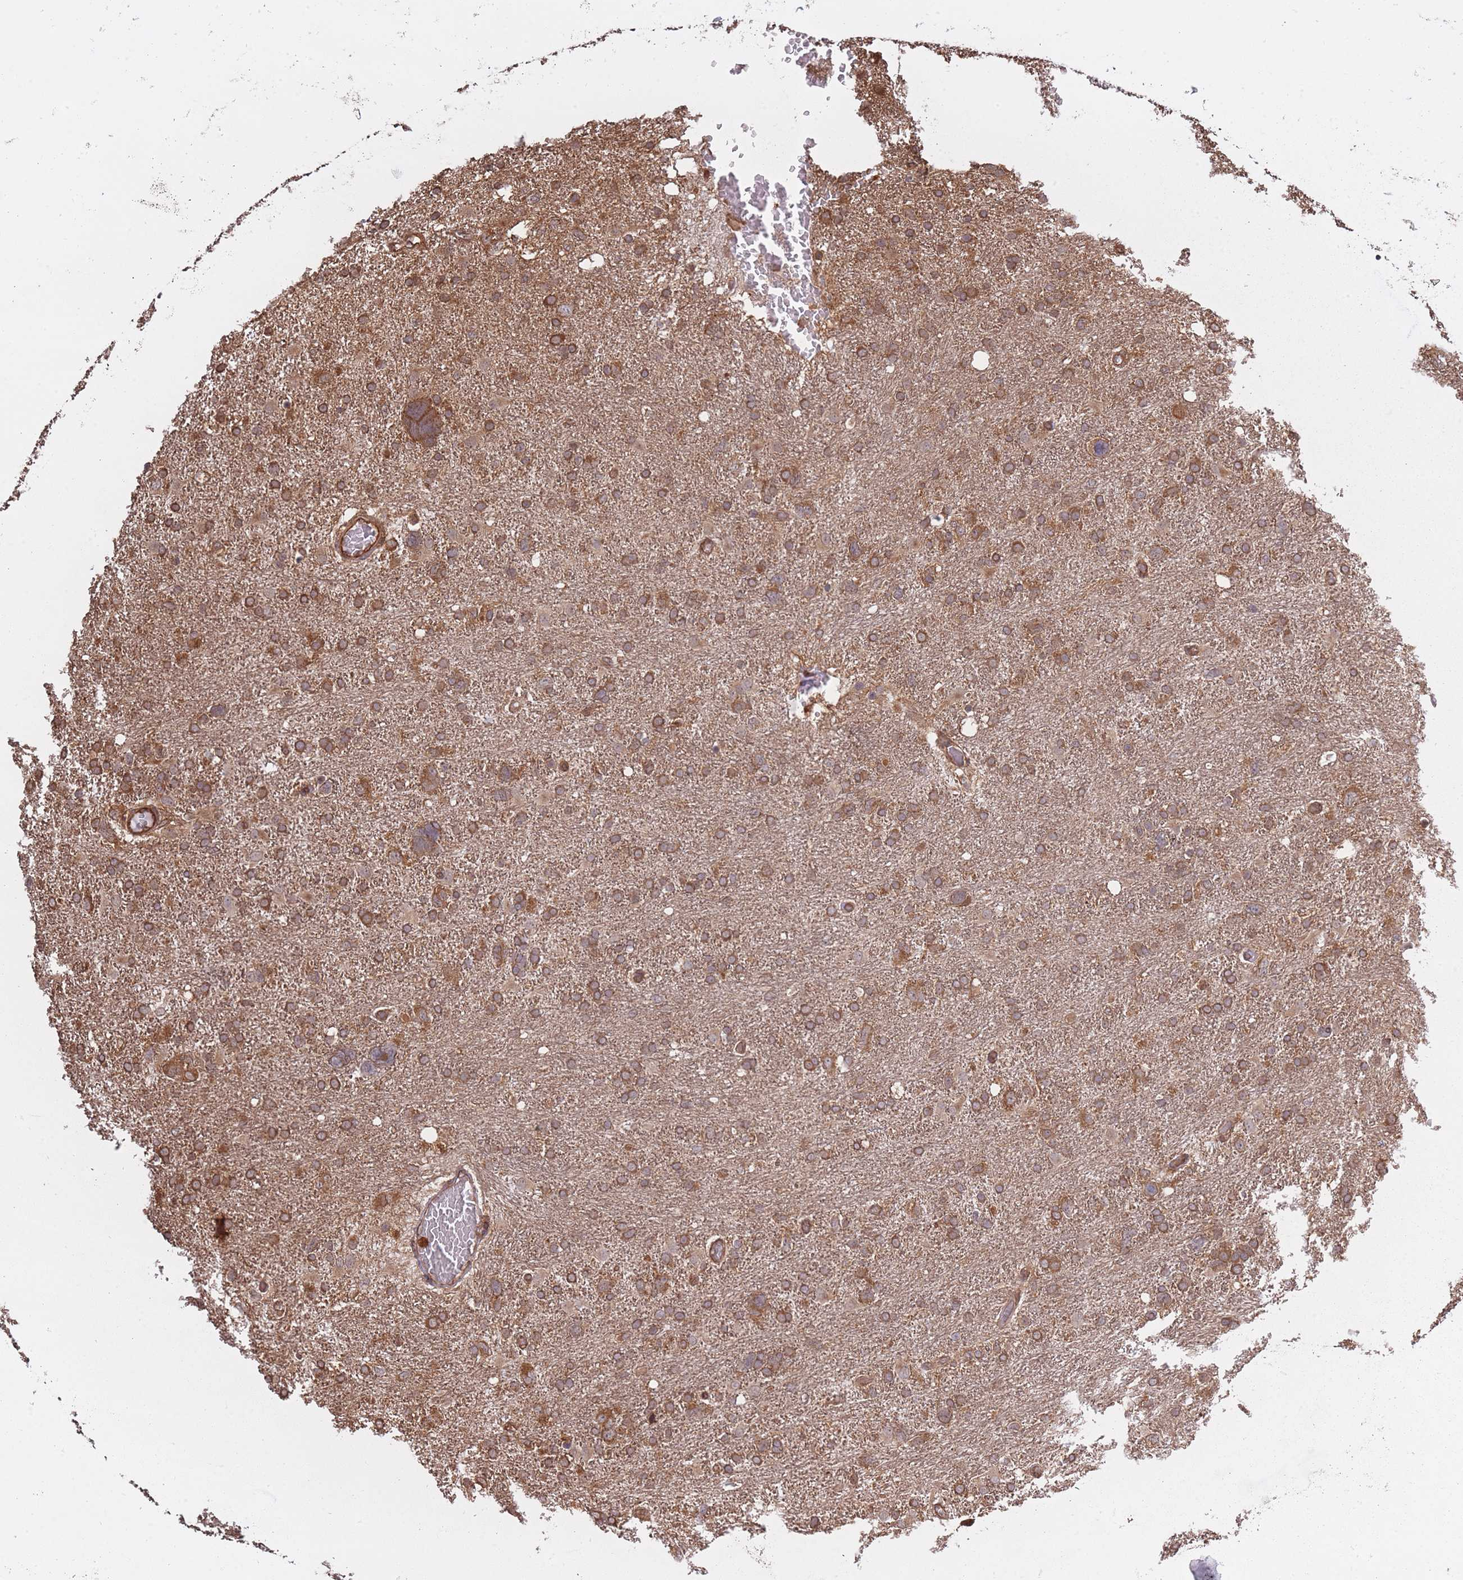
{"staining": {"intensity": "moderate", "quantity": ">75%", "location": "cytoplasmic/membranous"}, "tissue": "glioma", "cell_type": "Tumor cells", "image_type": "cancer", "snomed": [{"axis": "morphology", "description": "Glioma, malignant, High grade"}, {"axis": "topography", "description": "Brain"}], "caption": "Human glioma stained with a brown dye displays moderate cytoplasmic/membranous positive expression in about >75% of tumor cells.", "gene": "ARL13B", "patient": {"sex": "male", "age": 61}}